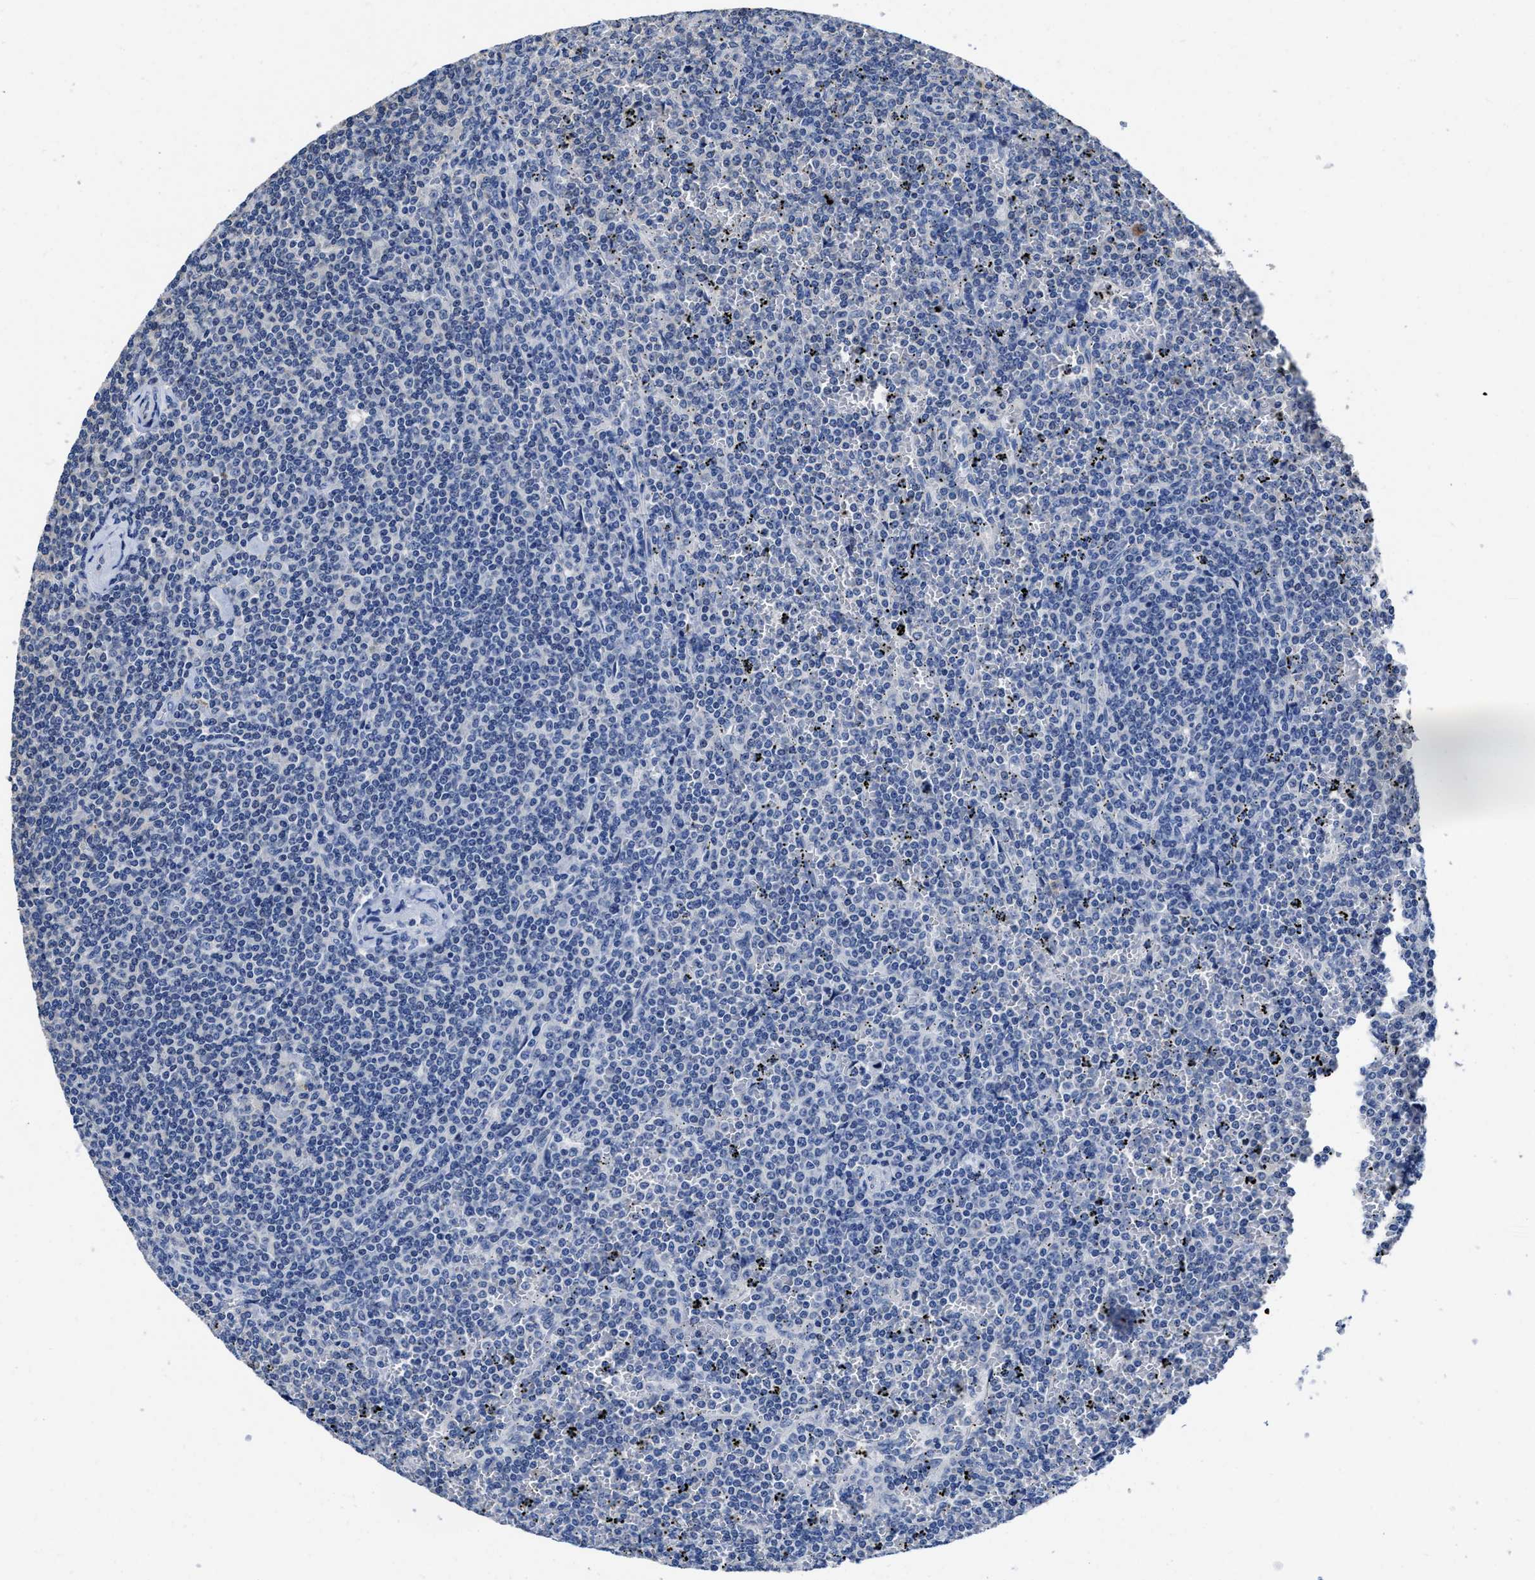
{"staining": {"intensity": "negative", "quantity": "none", "location": "none"}, "tissue": "lymphoma", "cell_type": "Tumor cells", "image_type": "cancer", "snomed": [{"axis": "morphology", "description": "Malignant lymphoma, non-Hodgkin's type, Low grade"}, {"axis": "topography", "description": "Spleen"}], "caption": "Tumor cells are negative for protein expression in human lymphoma. The staining is performed using DAB brown chromogen with nuclei counter-stained in using hematoxylin.", "gene": "HOOK1", "patient": {"sex": "female", "age": 19}}